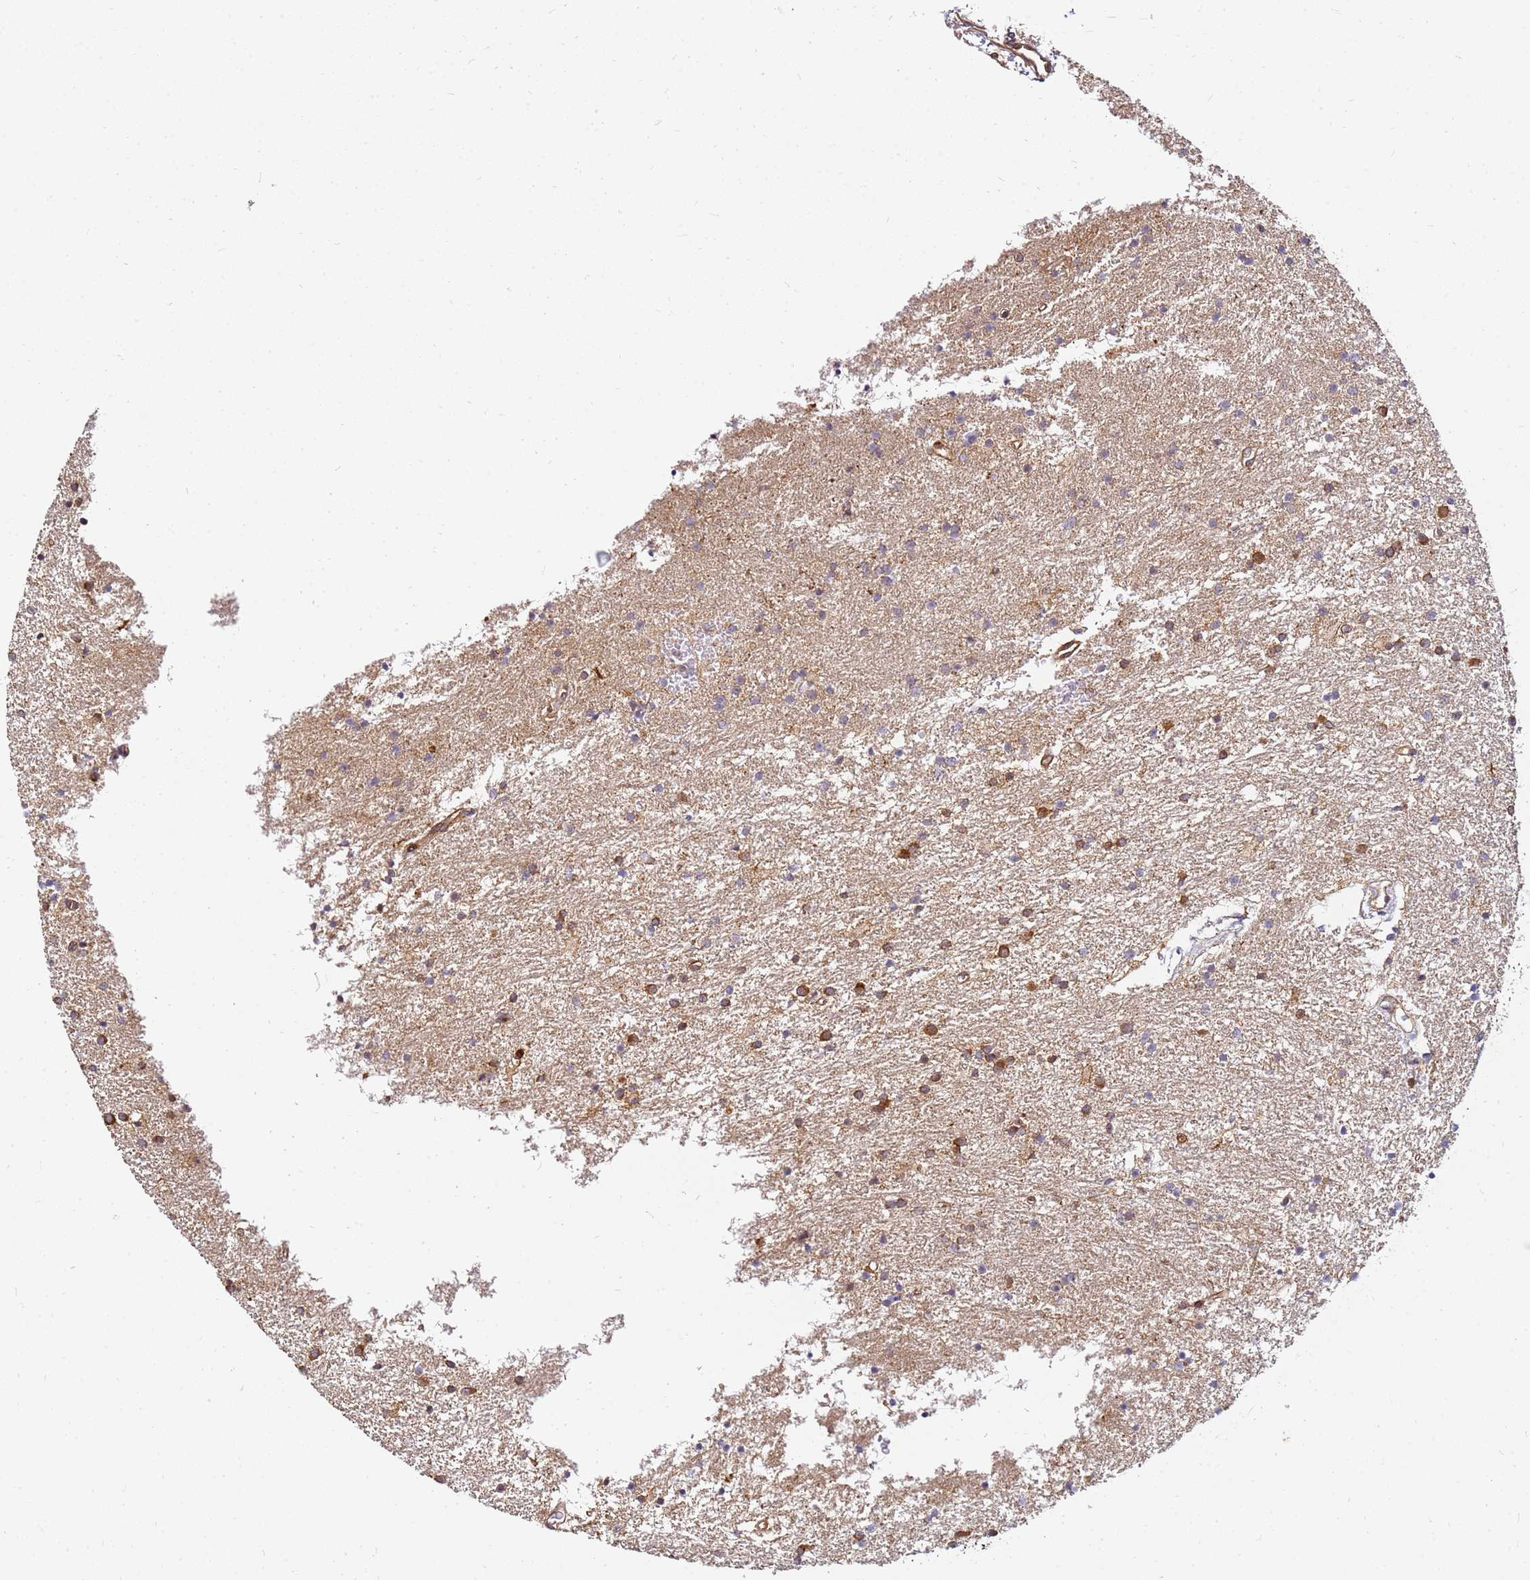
{"staining": {"intensity": "moderate", "quantity": "<25%", "location": "cytoplasmic/membranous"}, "tissue": "glioma", "cell_type": "Tumor cells", "image_type": "cancer", "snomed": [{"axis": "morphology", "description": "Glioma, malignant, High grade"}, {"axis": "topography", "description": "Brain"}], "caption": "Human glioma stained for a protein (brown) reveals moderate cytoplasmic/membranous positive positivity in about <25% of tumor cells.", "gene": "PIH1D1", "patient": {"sex": "male", "age": 77}}